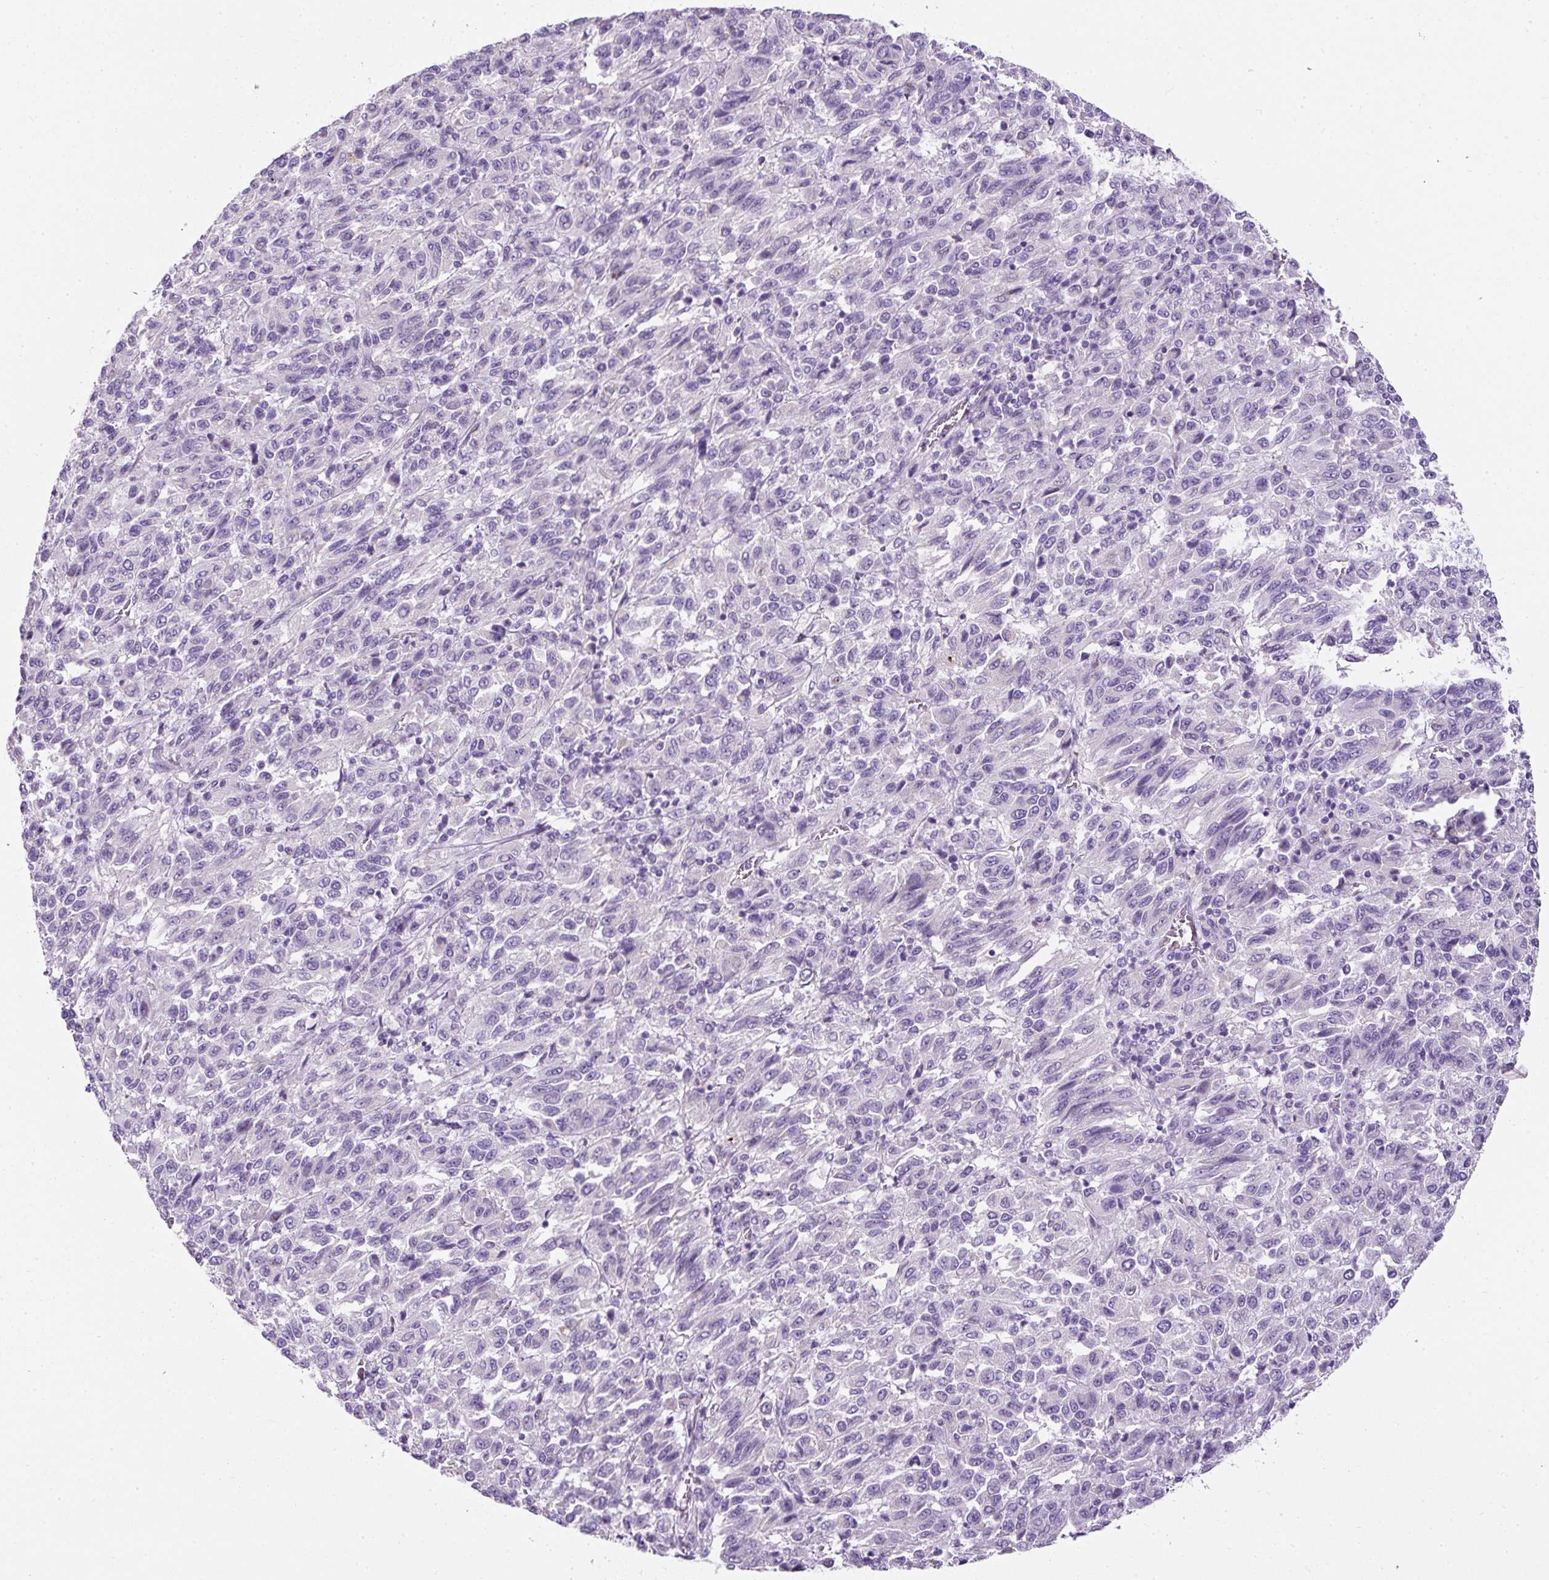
{"staining": {"intensity": "negative", "quantity": "none", "location": "none"}, "tissue": "melanoma", "cell_type": "Tumor cells", "image_type": "cancer", "snomed": [{"axis": "morphology", "description": "Malignant melanoma, Metastatic site"}, {"axis": "topography", "description": "Lung"}], "caption": "Immunohistochemical staining of melanoma demonstrates no significant staining in tumor cells.", "gene": "C2CD4C", "patient": {"sex": "male", "age": 64}}